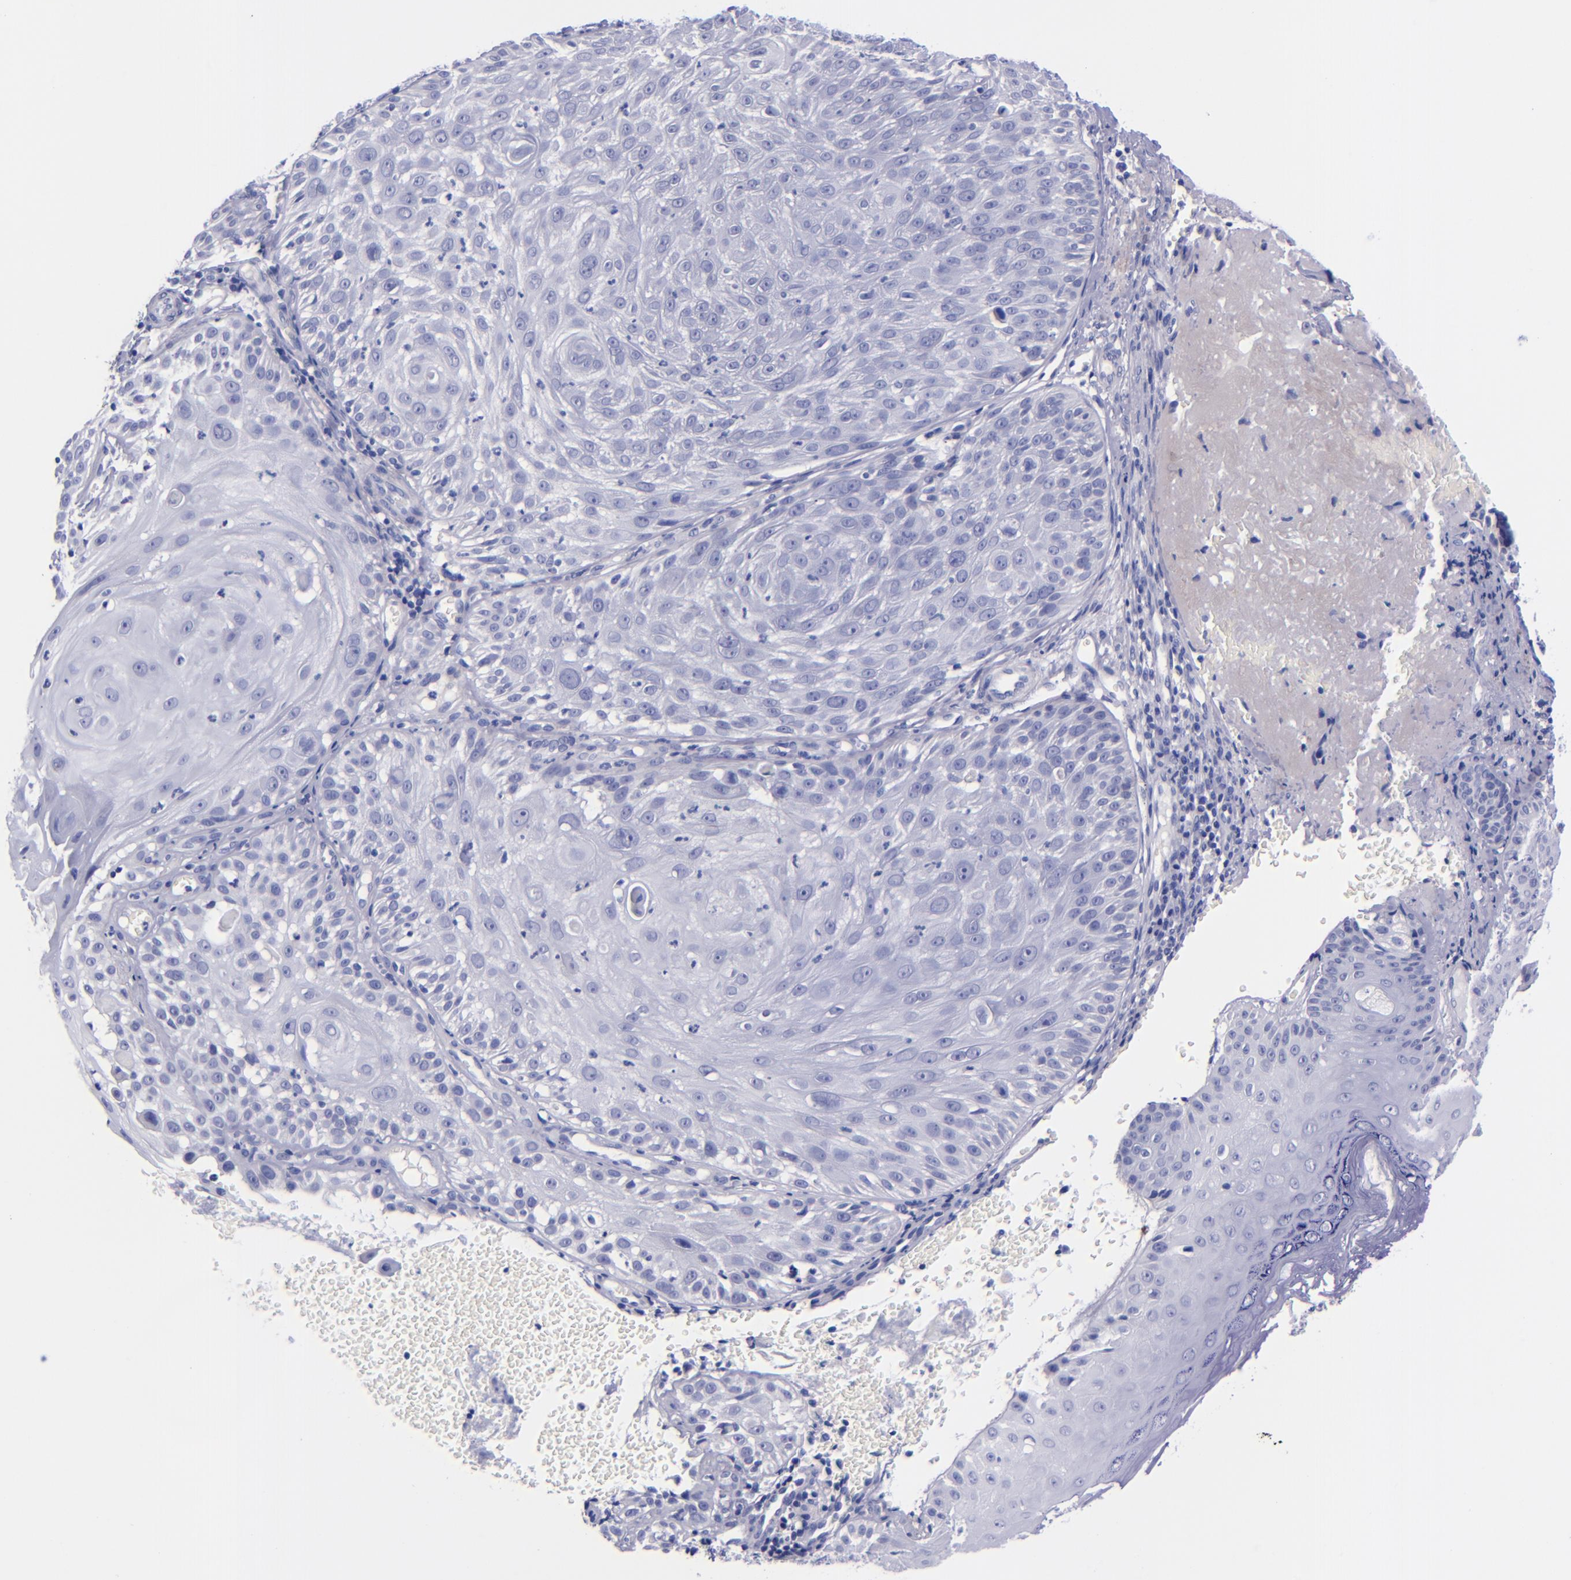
{"staining": {"intensity": "negative", "quantity": "none", "location": "none"}, "tissue": "skin cancer", "cell_type": "Tumor cells", "image_type": "cancer", "snomed": [{"axis": "morphology", "description": "Squamous cell carcinoma, NOS"}, {"axis": "topography", "description": "Skin"}], "caption": "Image shows no protein staining in tumor cells of squamous cell carcinoma (skin) tissue.", "gene": "SV2A", "patient": {"sex": "female", "age": 89}}